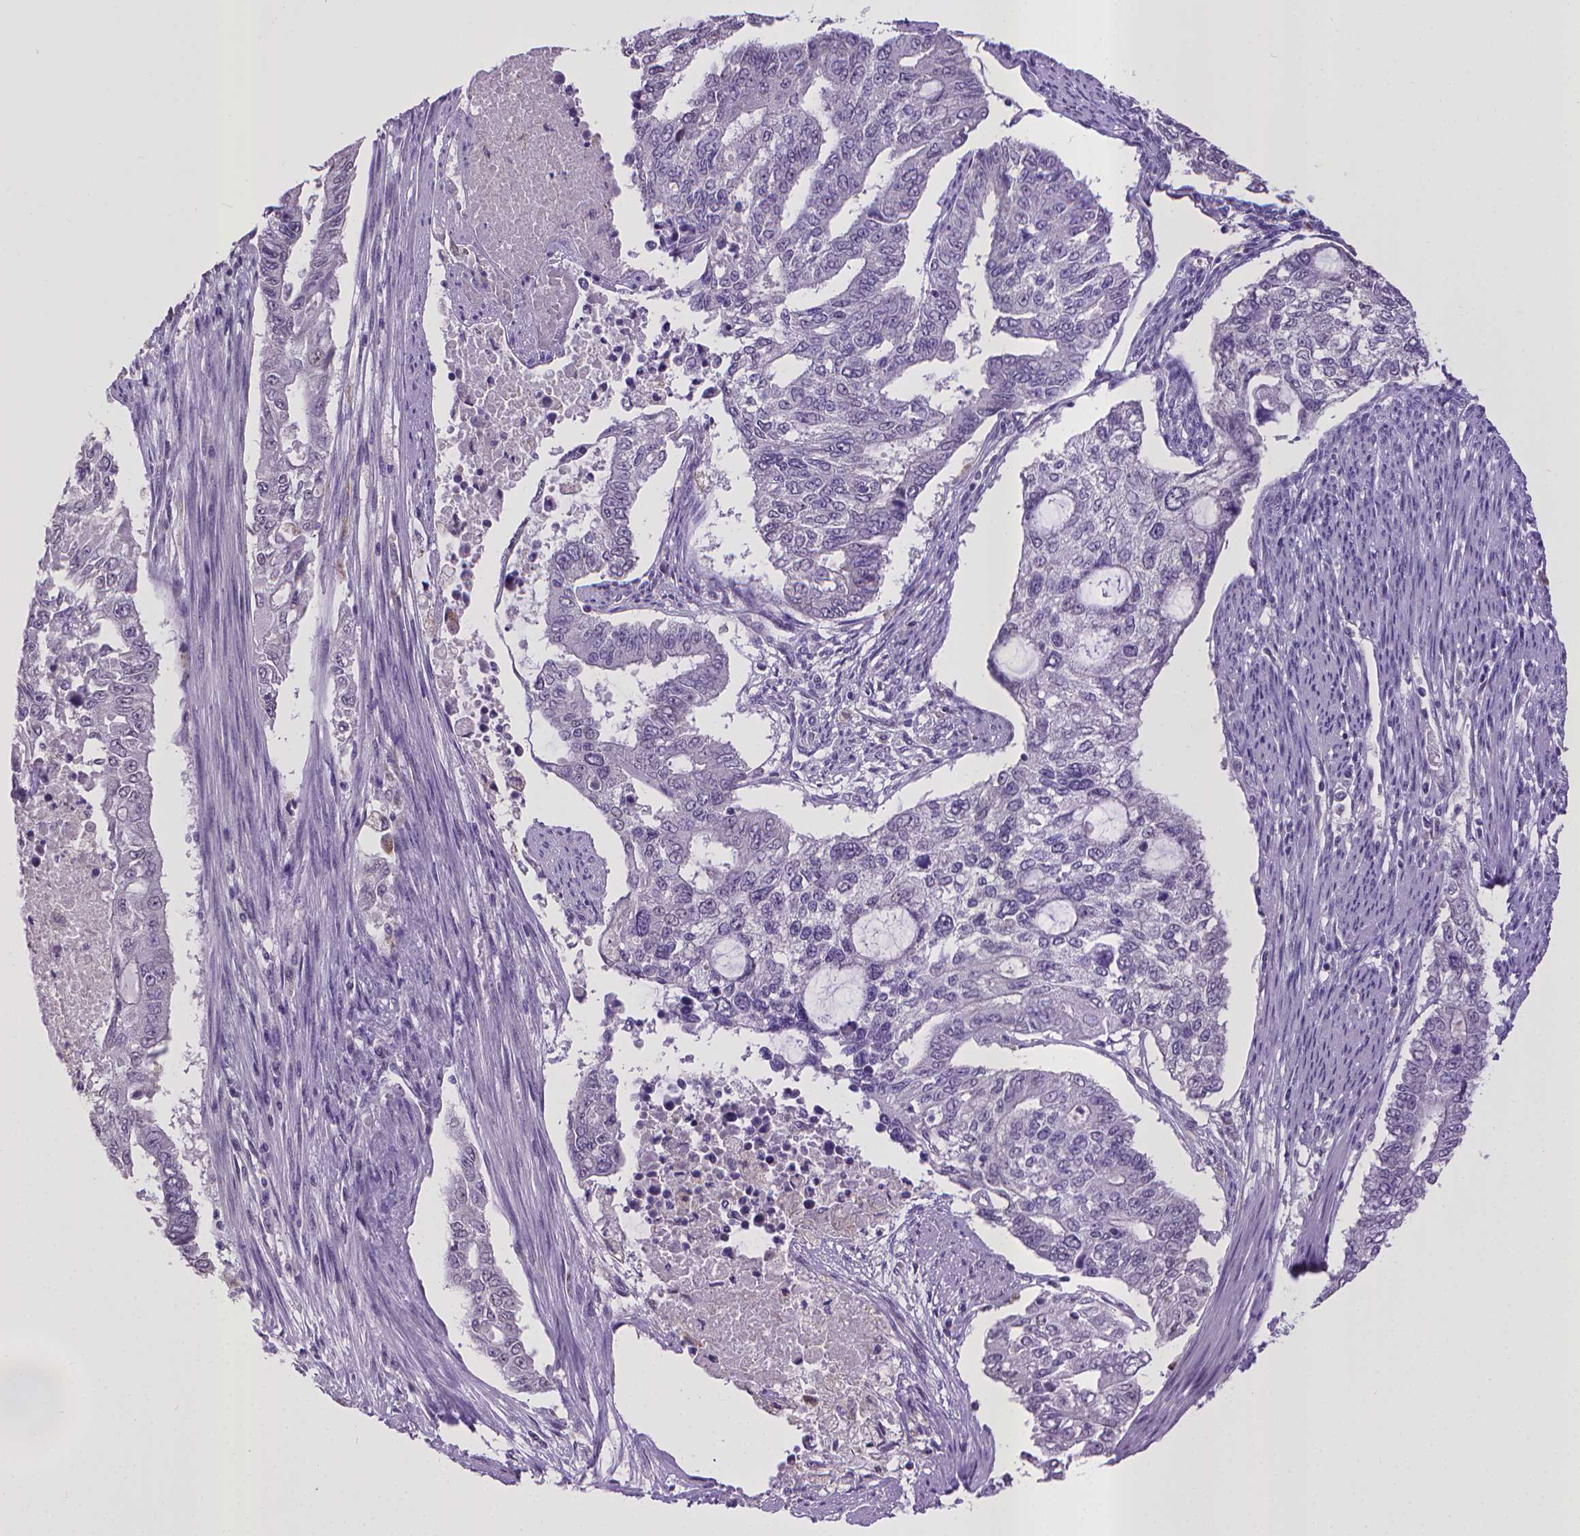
{"staining": {"intensity": "negative", "quantity": "none", "location": "none"}, "tissue": "endometrial cancer", "cell_type": "Tumor cells", "image_type": "cancer", "snomed": [{"axis": "morphology", "description": "Adenocarcinoma, NOS"}, {"axis": "topography", "description": "Uterus"}], "caption": "A high-resolution image shows immunohistochemistry (IHC) staining of endometrial cancer, which displays no significant positivity in tumor cells.", "gene": "KMO", "patient": {"sex": "female", "age": 59}}